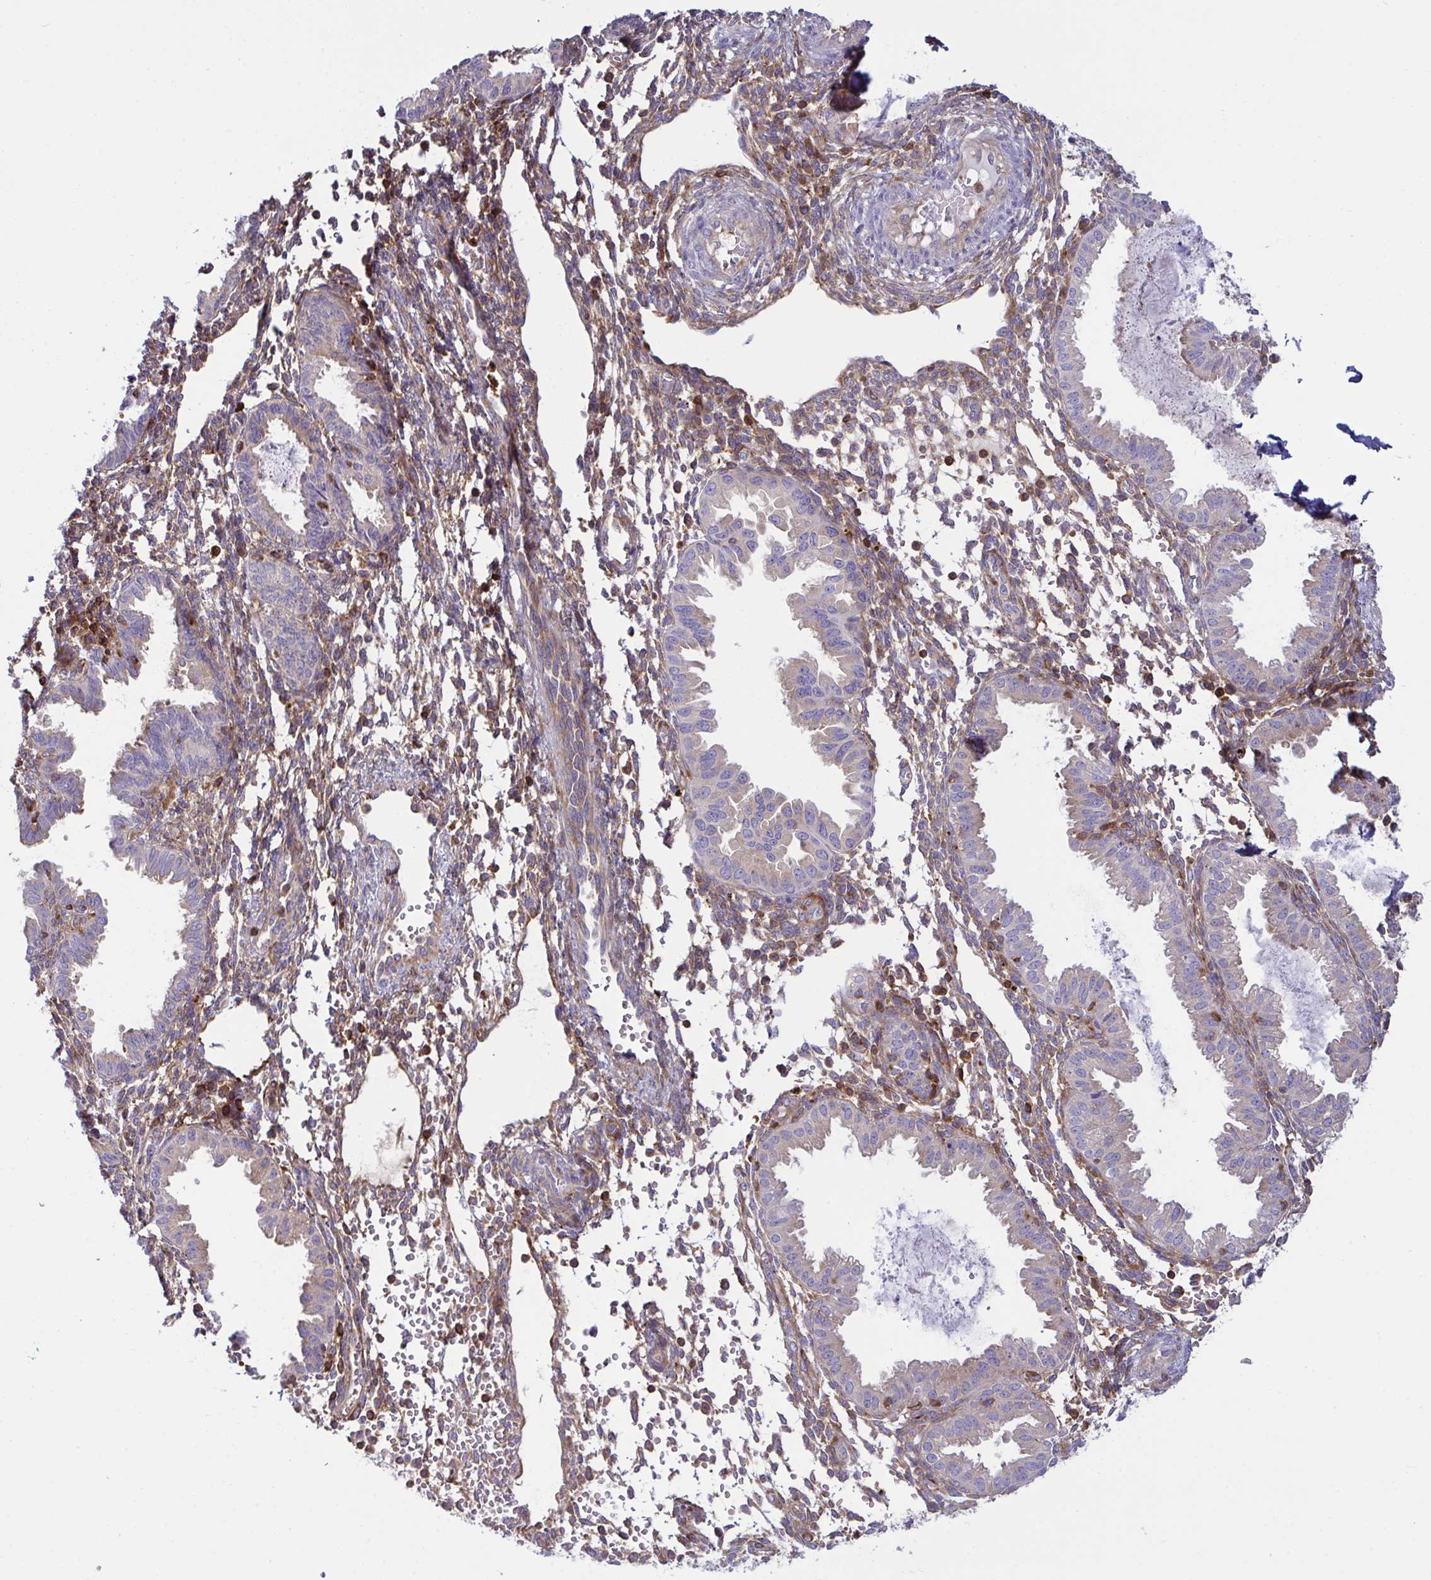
{"staining": {"intensity": "moderate", "quantity": "25%-75%", "location": "cytoplasmic/membranous"}, "tissue": "endometrium", "cell_type": "Cells in endometrial stroma", "image_type": "normal", "snomed": [{"axis": "morphology", "description": "Normal tissue, NOS"}, {"axis": "topography", "description": "Endometrium"}], "caption": "Human endometrium stained with a brown dye demonstrates moderate cytoplasmic/membranous positive positivity in approximately 25%-75% of cells in endometrial stroma.", "gene": "TSC22D3", "patient": {"sex": "female", "age": 33}}